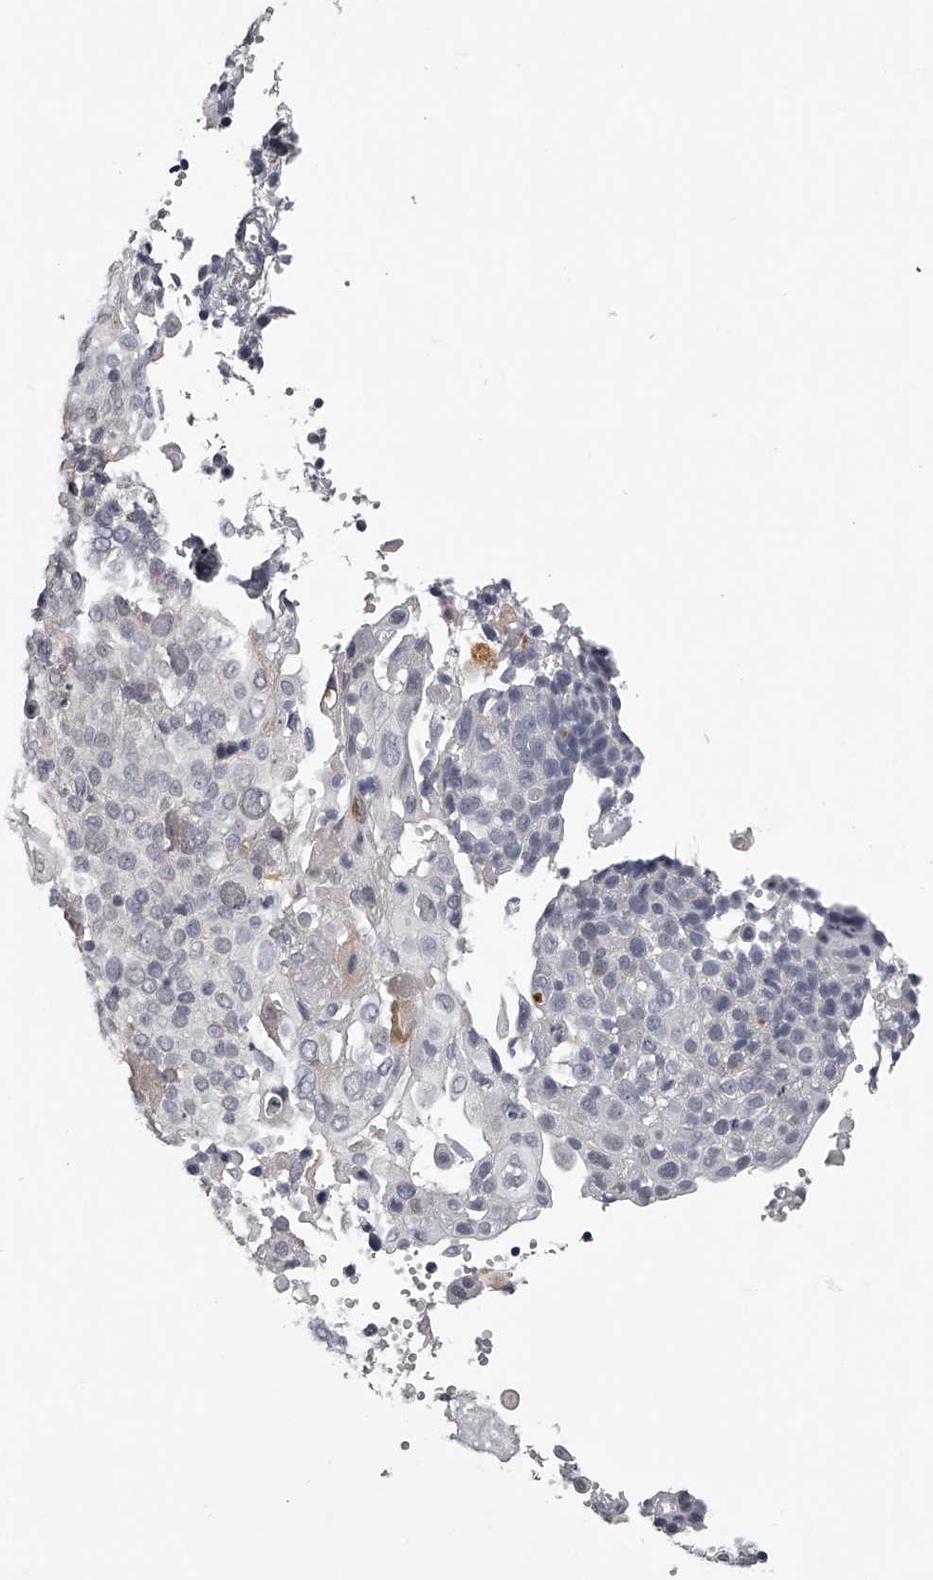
{"staining": {"intensity": "negative", "quantity": "none", "location": "none"}, "tissue": "cervical cancer", "cell_type": "Tumor cells", "image_type": "cancer", "snomed": [{"axis": "morphology", "description": "Squamous cell carcinoma, NOS"}, {"axis": "topography", "description": "Cervix"}], "caption": "IHC of human cervical squamous cell carcinoma exhibits no positivity in tumor cells.", "gene": "GGCT", "patient": {"sex": "female", "age": 74}}